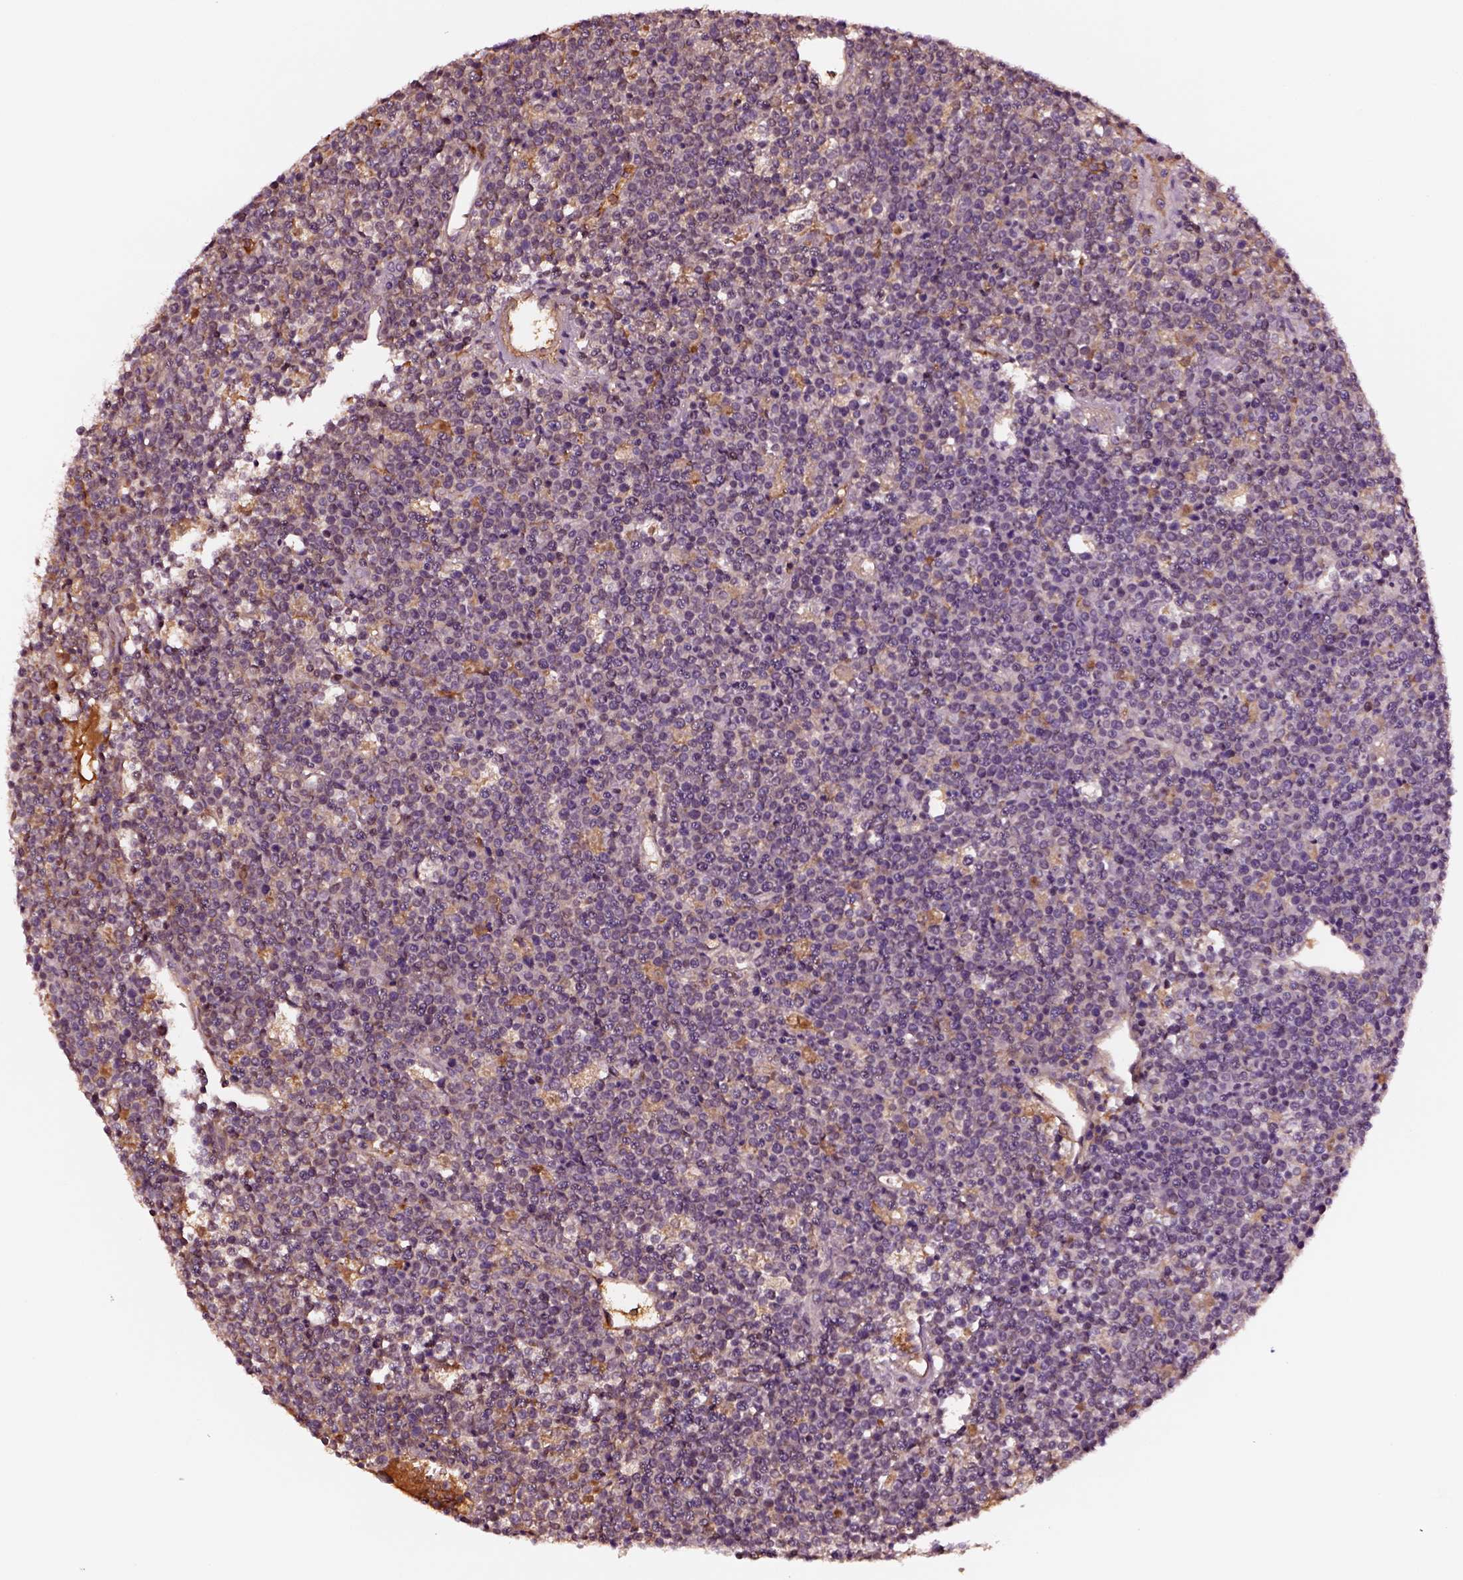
{"staining": {"intensity": "negative", "quantity": "none", "location": "none"}, "tissue": "lymphoma", "cell_type": "Tumor cells", "image_type": "cancer", "snomed": [{"axis": "morphology", "description": "Malignant lymphoma, non-Hodgkin's type, High grade"}, {"axis": "topography", "description": "Ovary"}], "caption": "Tumor cells show no significant expression in high-grade malignant lymphoma, non-Hodgkin's type.", "gene": "TF", "patient": {"sex": "female", "age": 56}}